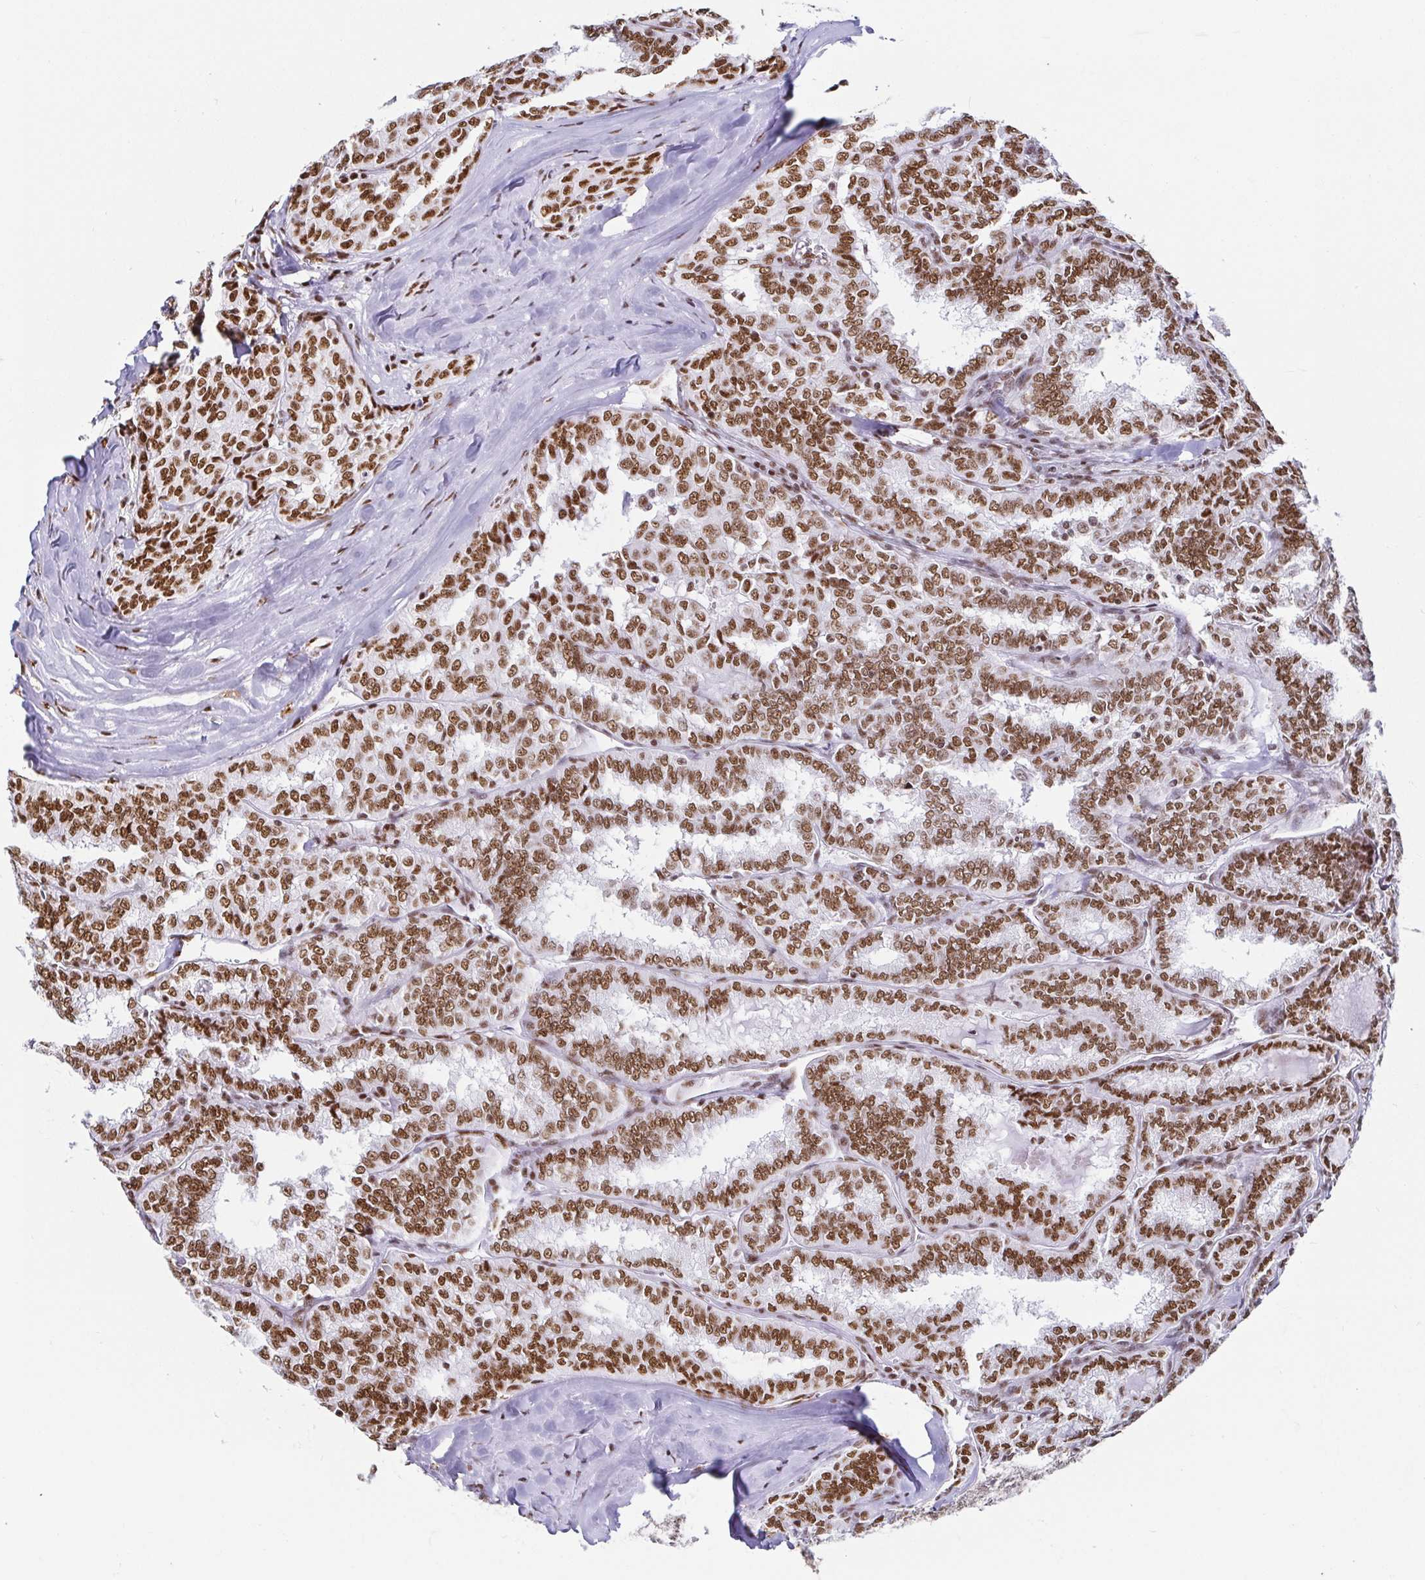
{"staining": {"intensity": "strong", "quantity": ">75%", "location": "nuclear"}, "tissue": "thyroid cancer", "cell_type": "Tumor cells", "image_type": "cancer", "snomed": [{"axis": "morphology", "description": "Papillary adenocarcinoma, NOS"}, {"axis": "topography", "description": "Thyroid gland"}], "caption": "IHC histopathology image of thyroid cancer (papillary adenocarcinoma) stained for a protein (brown), which shows high levels of strong nuclear positivity in approximately >75% of tumor cells.", "gene": "EWSR1", "patient": {"sex": "female", "age": 30}}